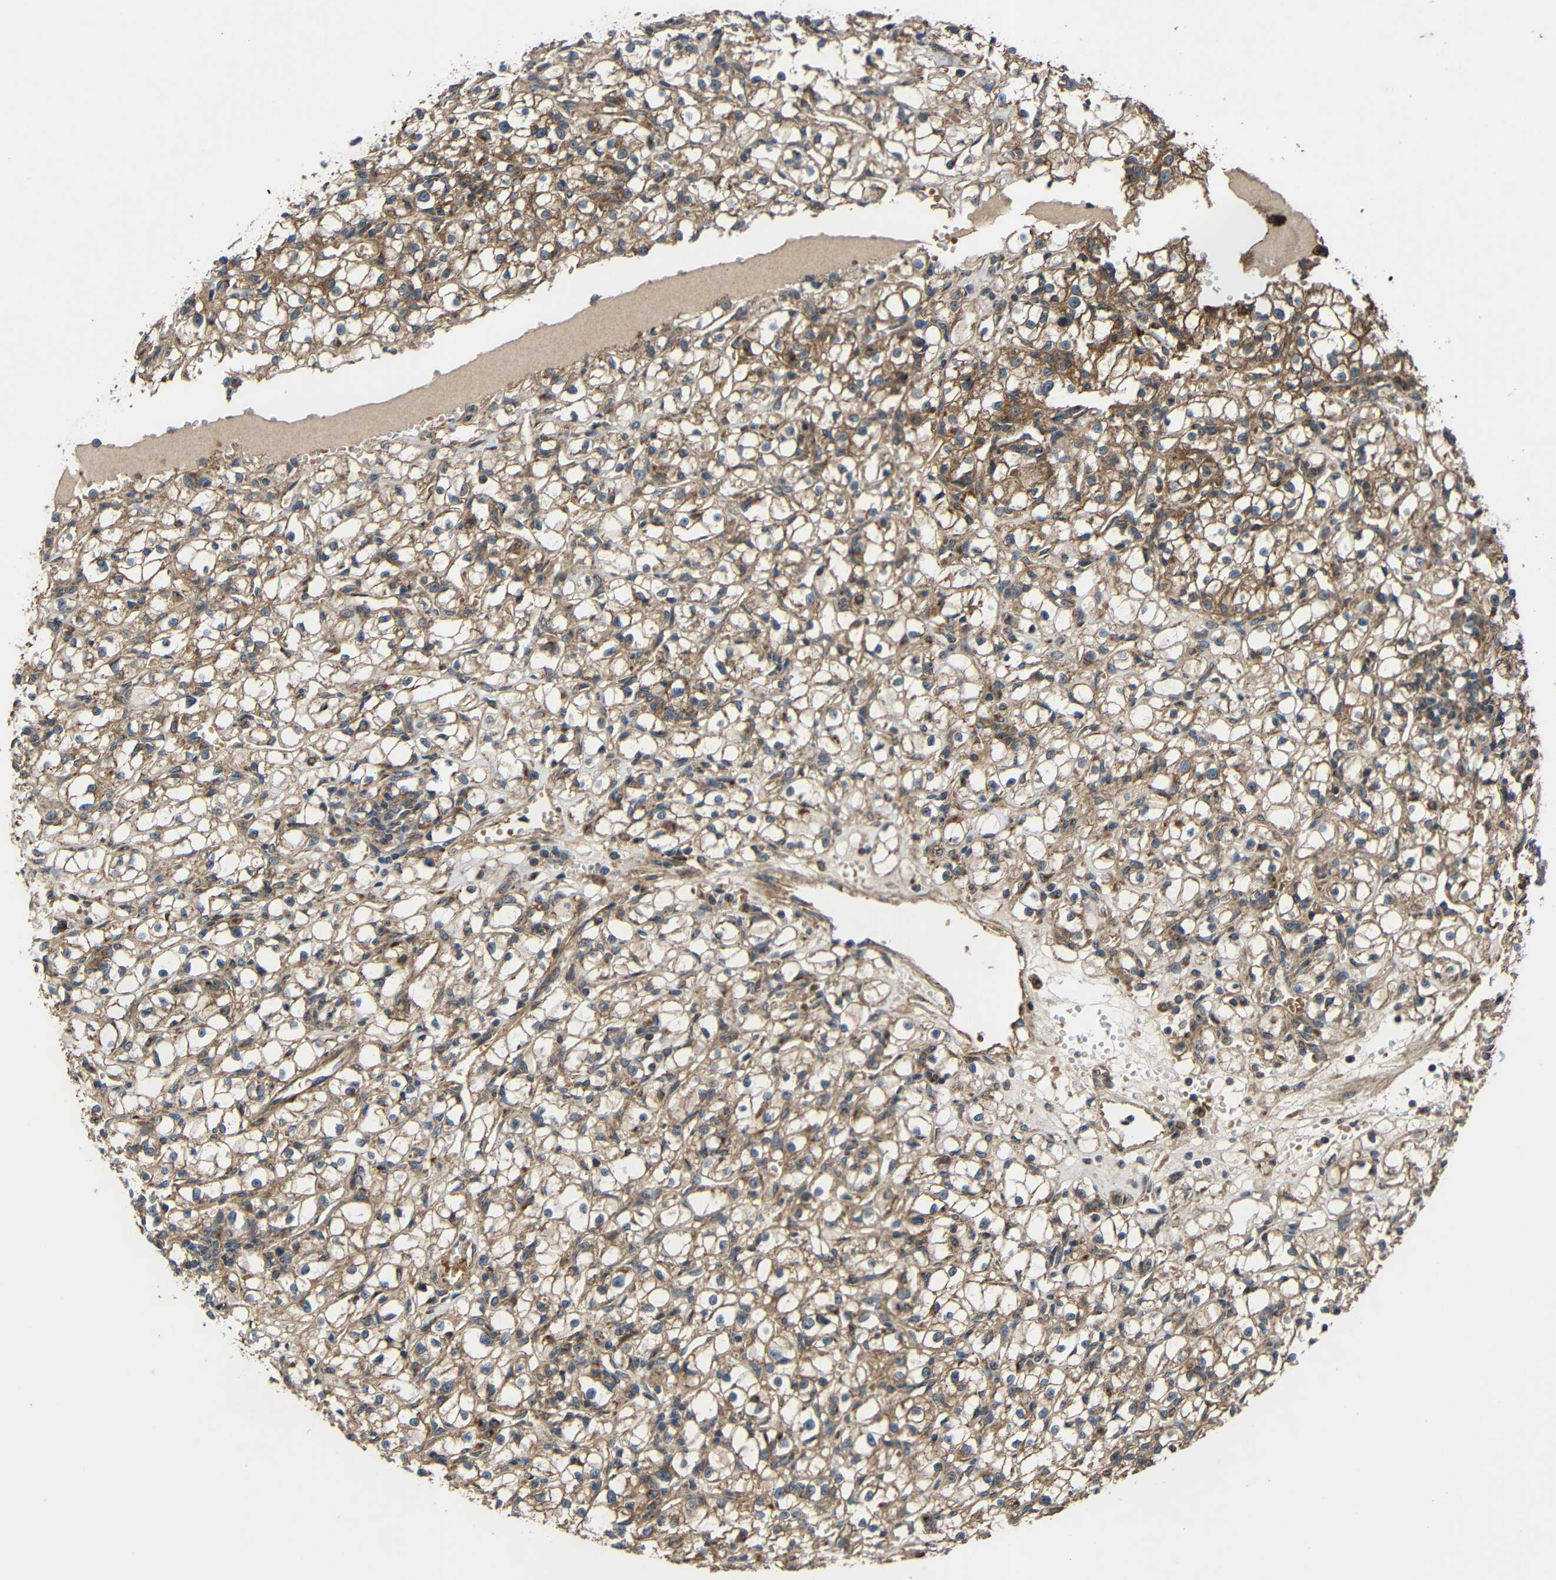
{"staining": {"intensity": "moderate", "quantity": ">75%", "location": "cytoplasmic/membranous"}, "tissue": "renal cancer", "cell_type": "Tumor cells", "image_type": "cancer", "snomed": [{"axis": "morphology", "description": "Adenocarcinoma, NOS"}, {"axis": "topography", "description": "Kidney"}], "caption": "Adenocarcinoma (renal) stained with DAB (3,3'-diaminobenzidine) immunohistochemistry reveals medium levels of moderate cytoplasmic/membranous positivity in approximately >75% of tumor cells.", "gene": "C1GALT1", "patient": {"sex": "male", "age": 56}}